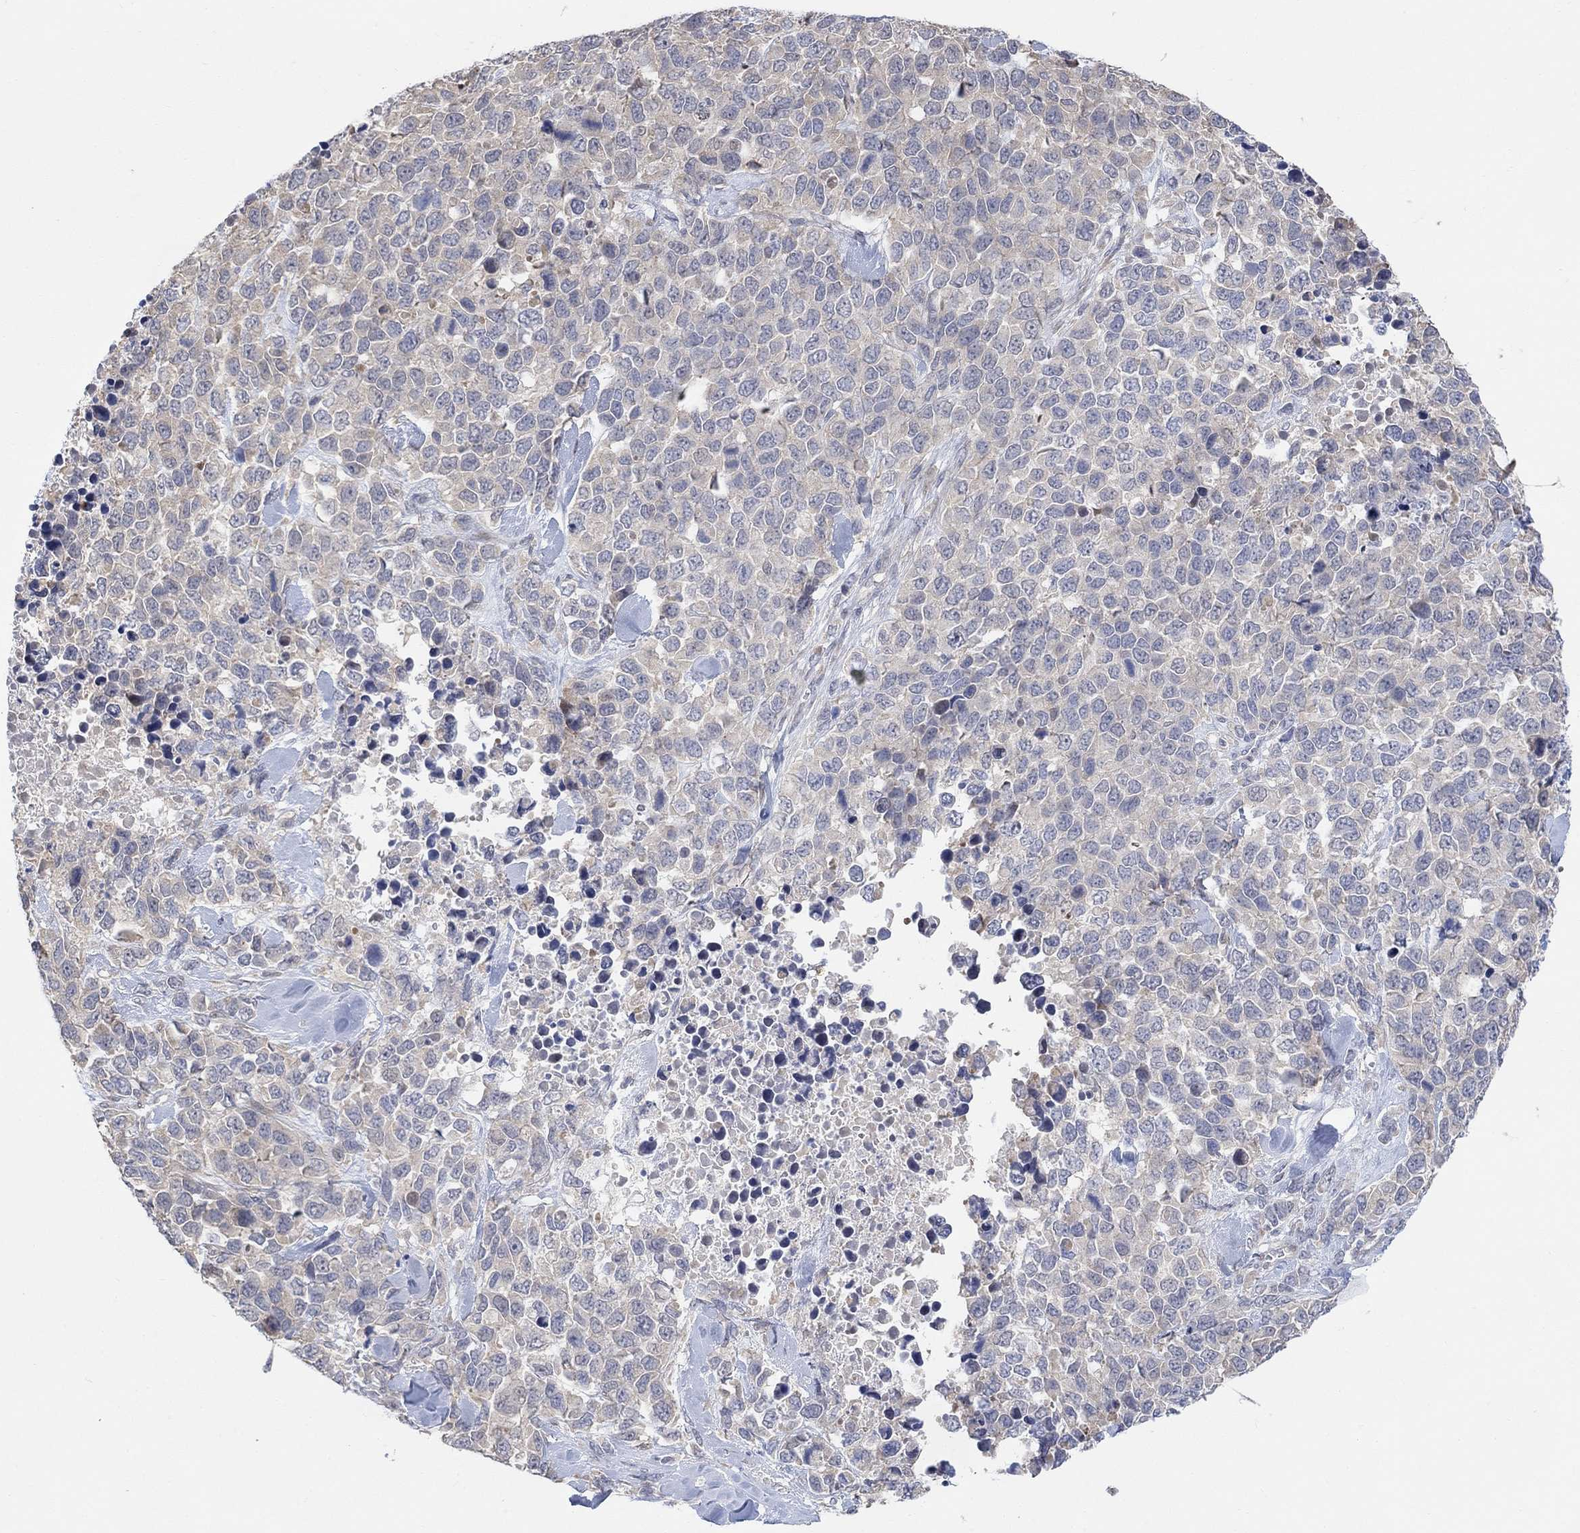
{"staining": {"intensity": "negative", "quantity": "none", "location": "none"}, "tissue": "melanoma", "cell_type": "Tumor cells", "image_type": "cancer", "snomed": [{"axis": "morphology", "description": "Malignant melanoma, Metastatic site"}, {"axis": "topography", "description": "Skin"}], "caption": "This is an IHC photomicrograph of malignant melanoma (metastatic site). There is no positivity in tumor cells.", "gene": "CNTF", "patient": {"sex": "male", "age": 84}}